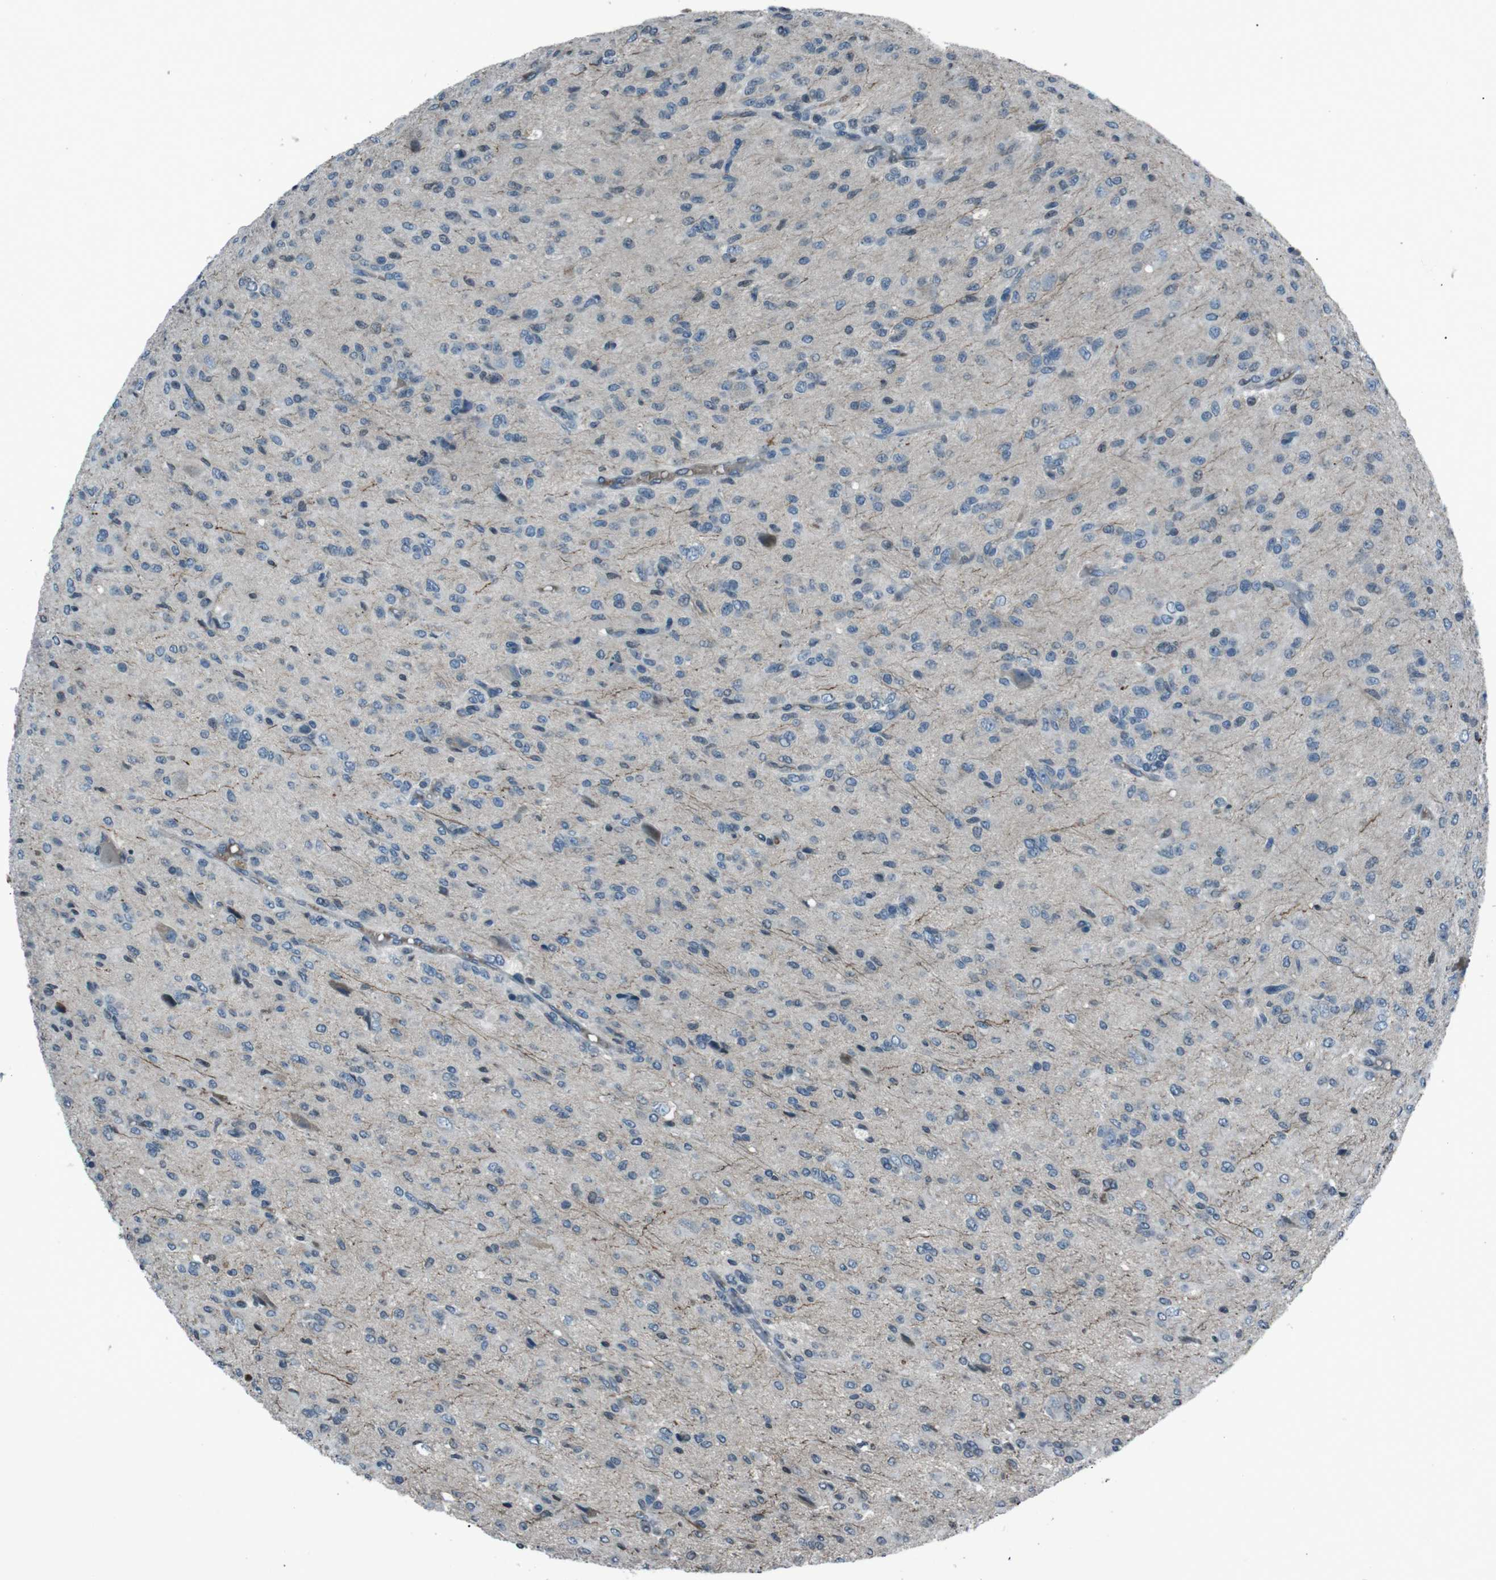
{"staining": {"intensity": "negative", "quantity": "none", "location": "none"}, "tissue": "glioma", "cell_type": "Tumor cells", "image_type": "cancer", "snomed": [{"axis": "morphology", "description": "Glioma, malignant, High grade"}, {"axis": "topography", "description": "Brain"}], "caption": "A histopathology image of glioma stained for a protein displays no brown staining in tumor cells.", "gene": "UGT1A6", "patient": {"sex": "female", "age": 59}}